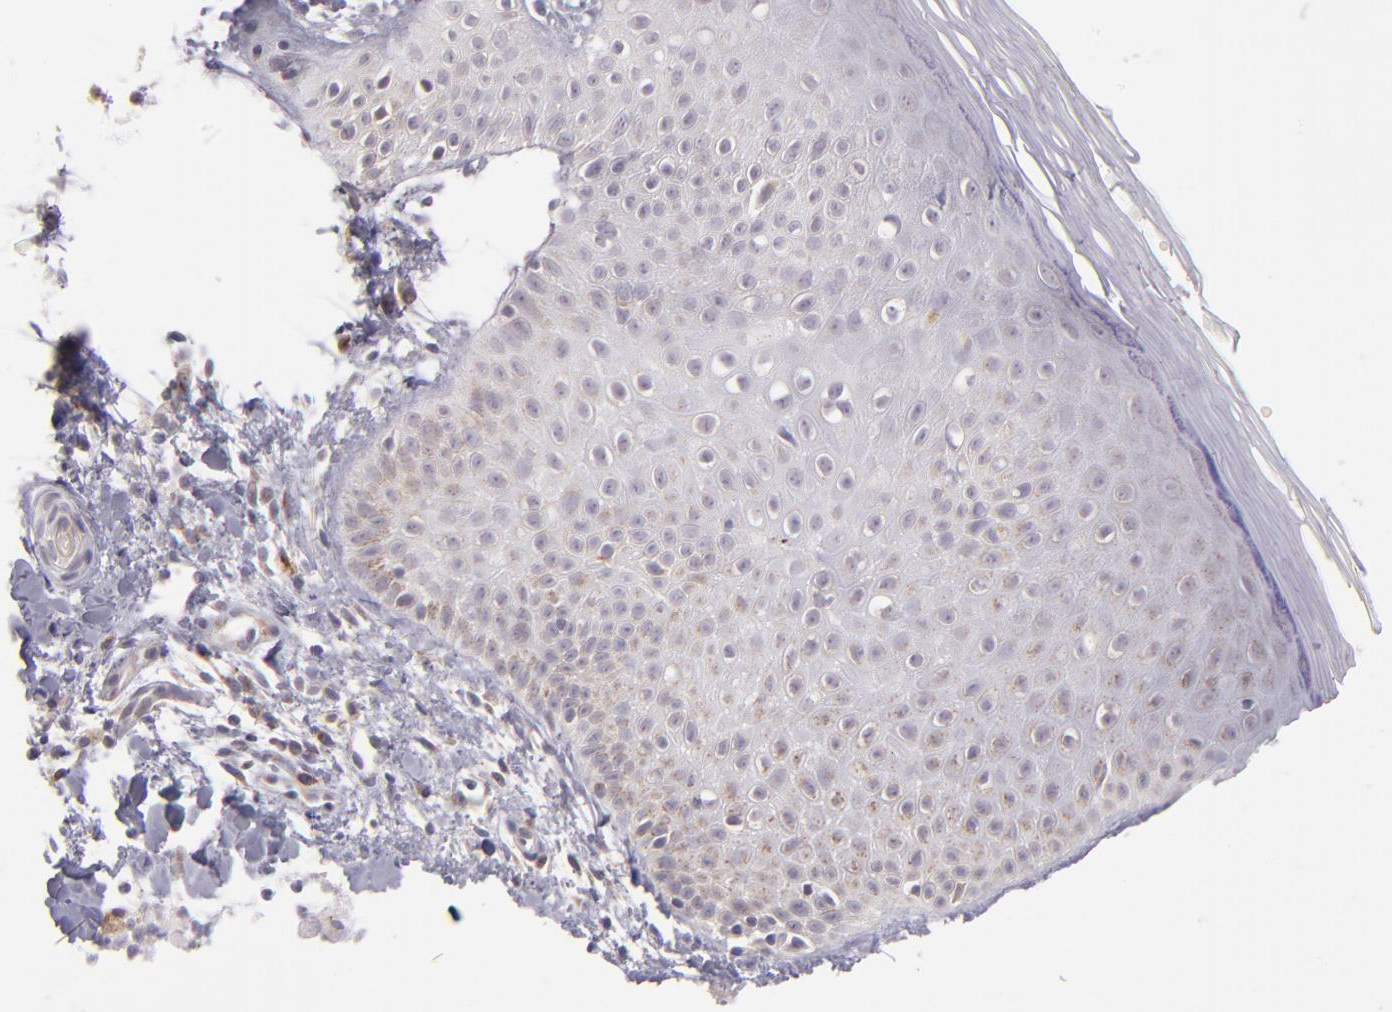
{"staining": {"intensity": "weak", "quantity": "25%-75%", "location": "cytoplasmic/membranous"}, "tissue": "skin", "cell_type": "Epidermal cells", "image_type": "normal", "snomed": [{"axis": "morphology", "description": "Normal tissue, NOS"}, {"axis": "morphology", "description": "Inflammation, NOS"}, {"axis": "topography", "description": "Soft tissue"}, {"axis": "topography", "description": "Anal"}], "caption": "A high-resolution micrograph shows immunohistochemistry (IHC) staining of unremarkable skin, which exhibits weak cytoplasmic/membranous expression in approximately 25%-75% of epidermal cells.", "gene": "TRAF3", "patient": {"sex": "female", "age": 15}}